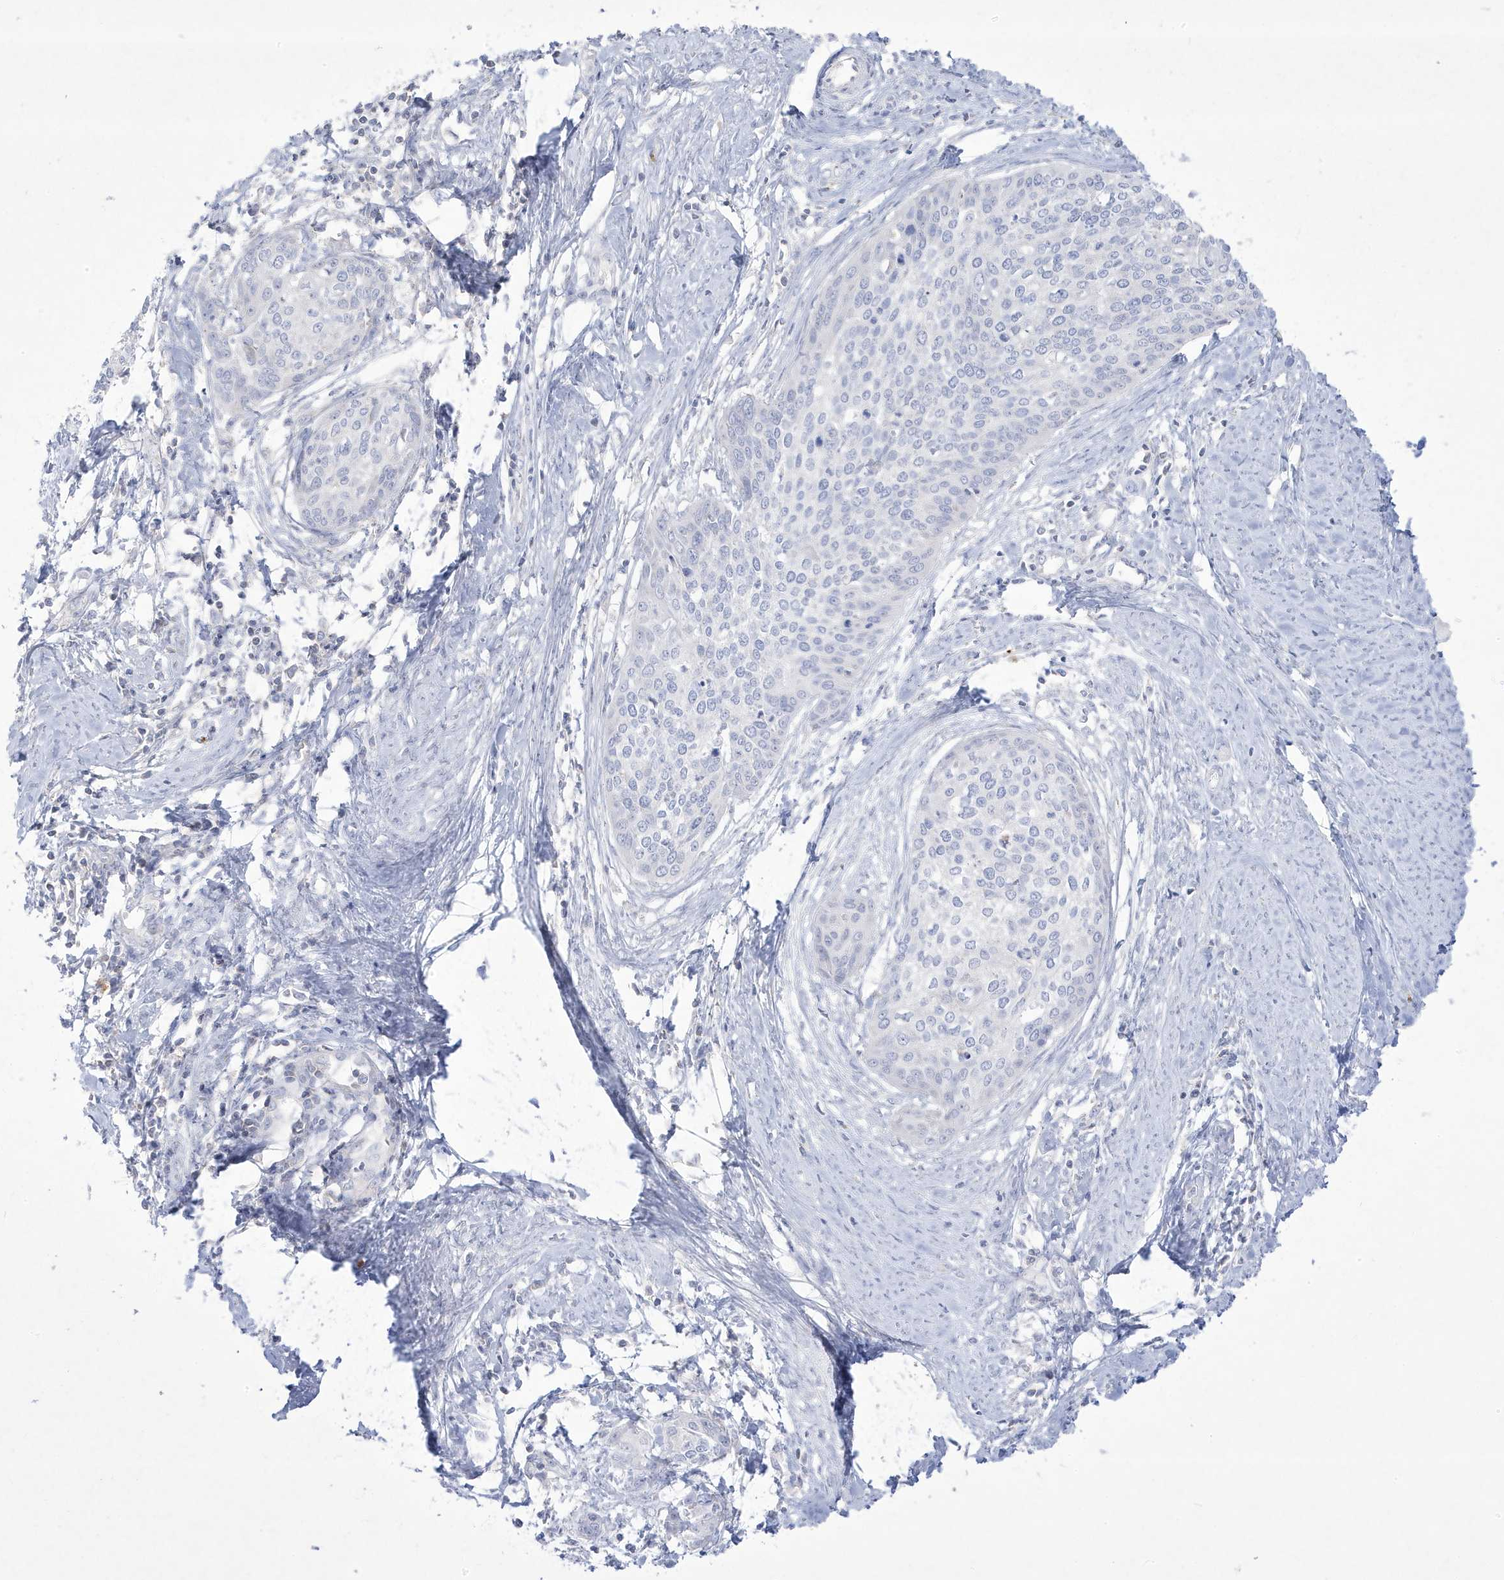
{"staining": {"intensity": "negative", "quantity": "none", "location": "none"}, "tissue": "cervical cancer", "cell_type": "Tumor cells", "image_type": "cancer", "snomed": [{"axis": "morphology", "description": "Squamous cell carcinoma, NOS"}, {"axis": "topography", "description": "Cervix"}], "caption": "Tumor cells show no significant staining in cervical squamous cell carcinoma. Nuclei are stained in blue.", "gene": "ADAMTSL3", "patient": {"sex": "female", "age": 37}}